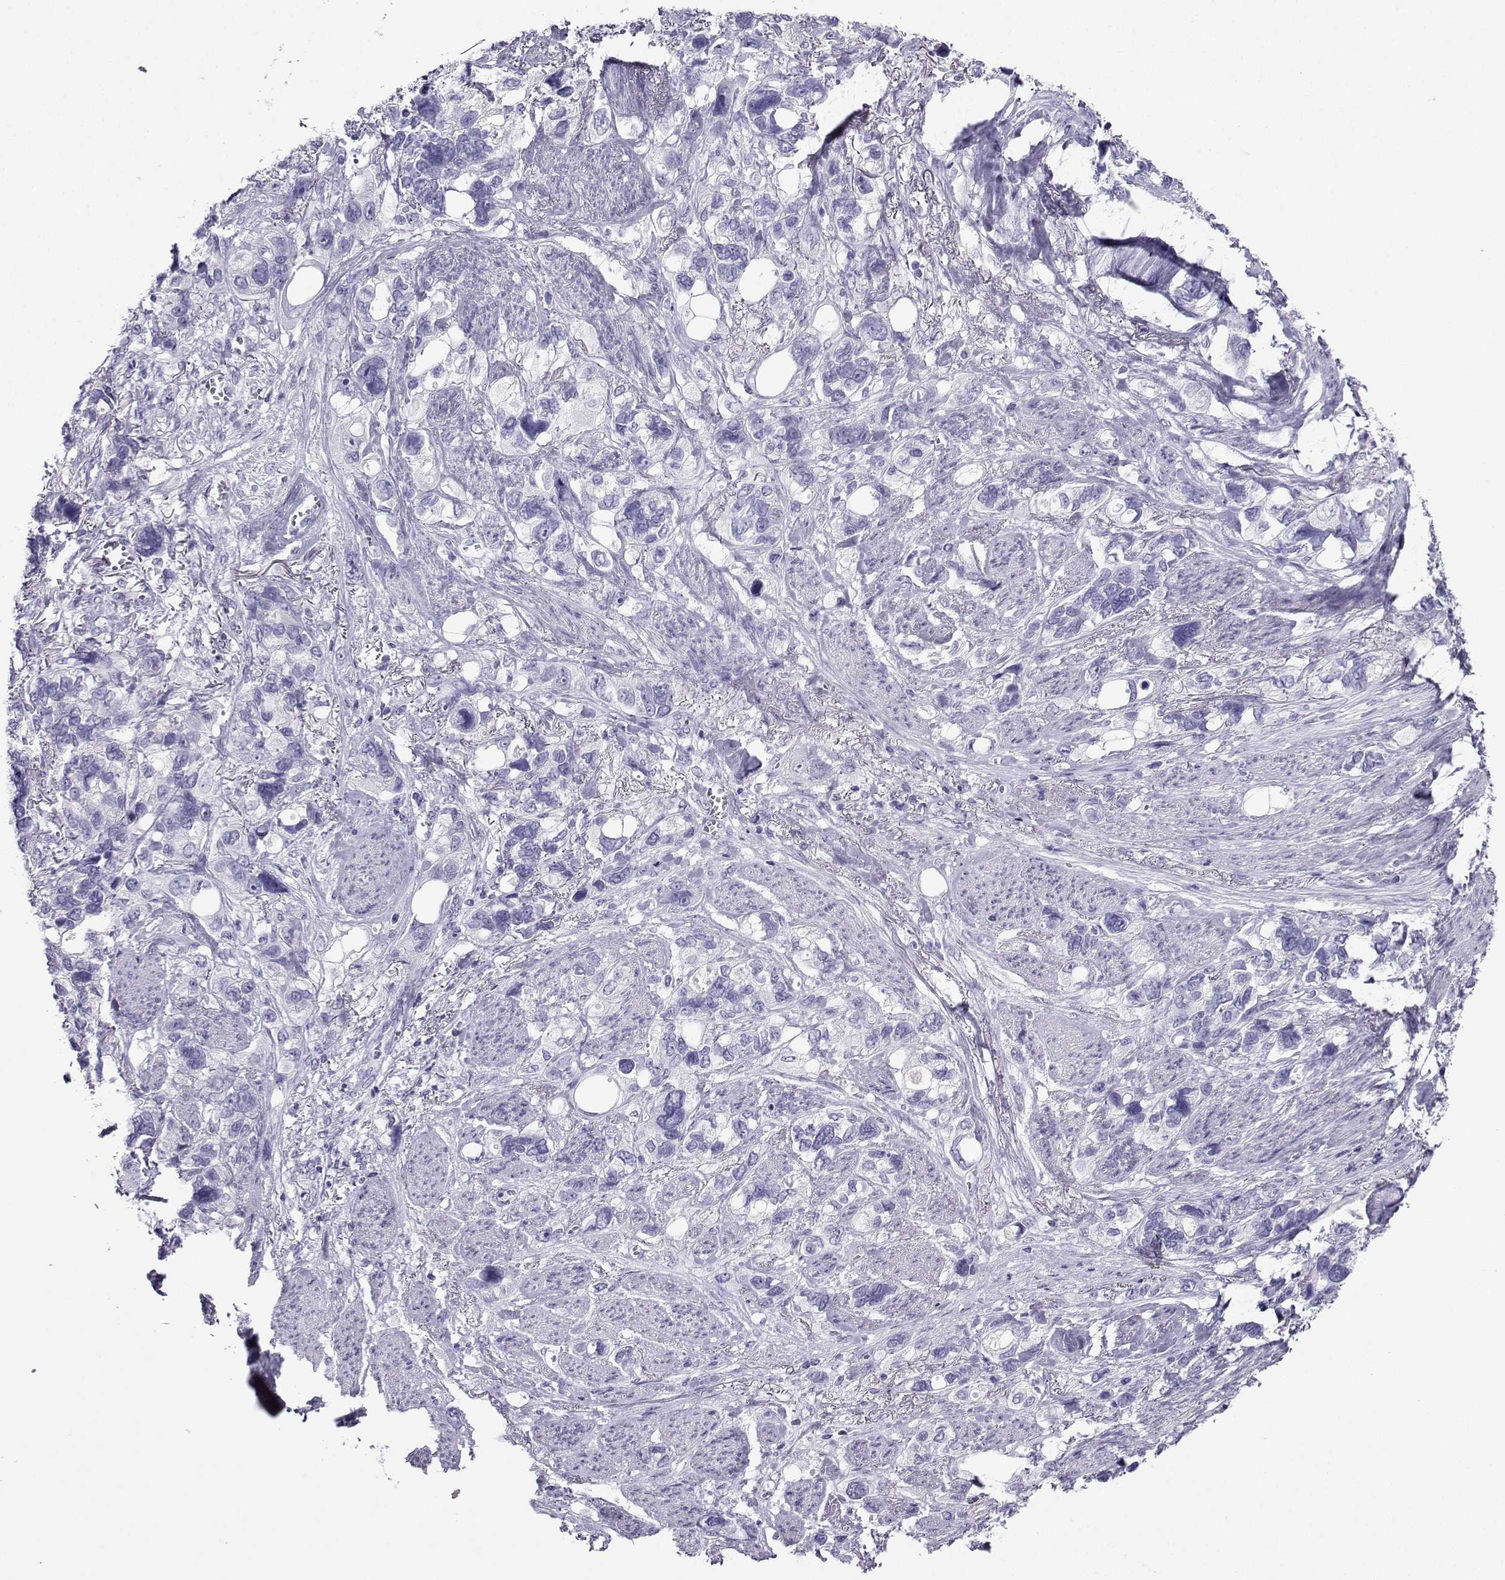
{"staining": {"intensity": "negative", "quantity": "none", "location": "none"}, "tissue": "stomach cancer", "cell_type": "Tumor cells", "image_type": "cancer", "snomed": [{"axis": "morphology", "description": "Adenocarcinoma, NOS"}, {"axis": "topography", "description": "Stomach, upper"}], "caption": "Immunohistochemical staining of stomach adenocarcinoma reveals no significant staining in tumor cells.", "gene": "CRYBB1", "patient": {"sex": "female", "age": 81}}